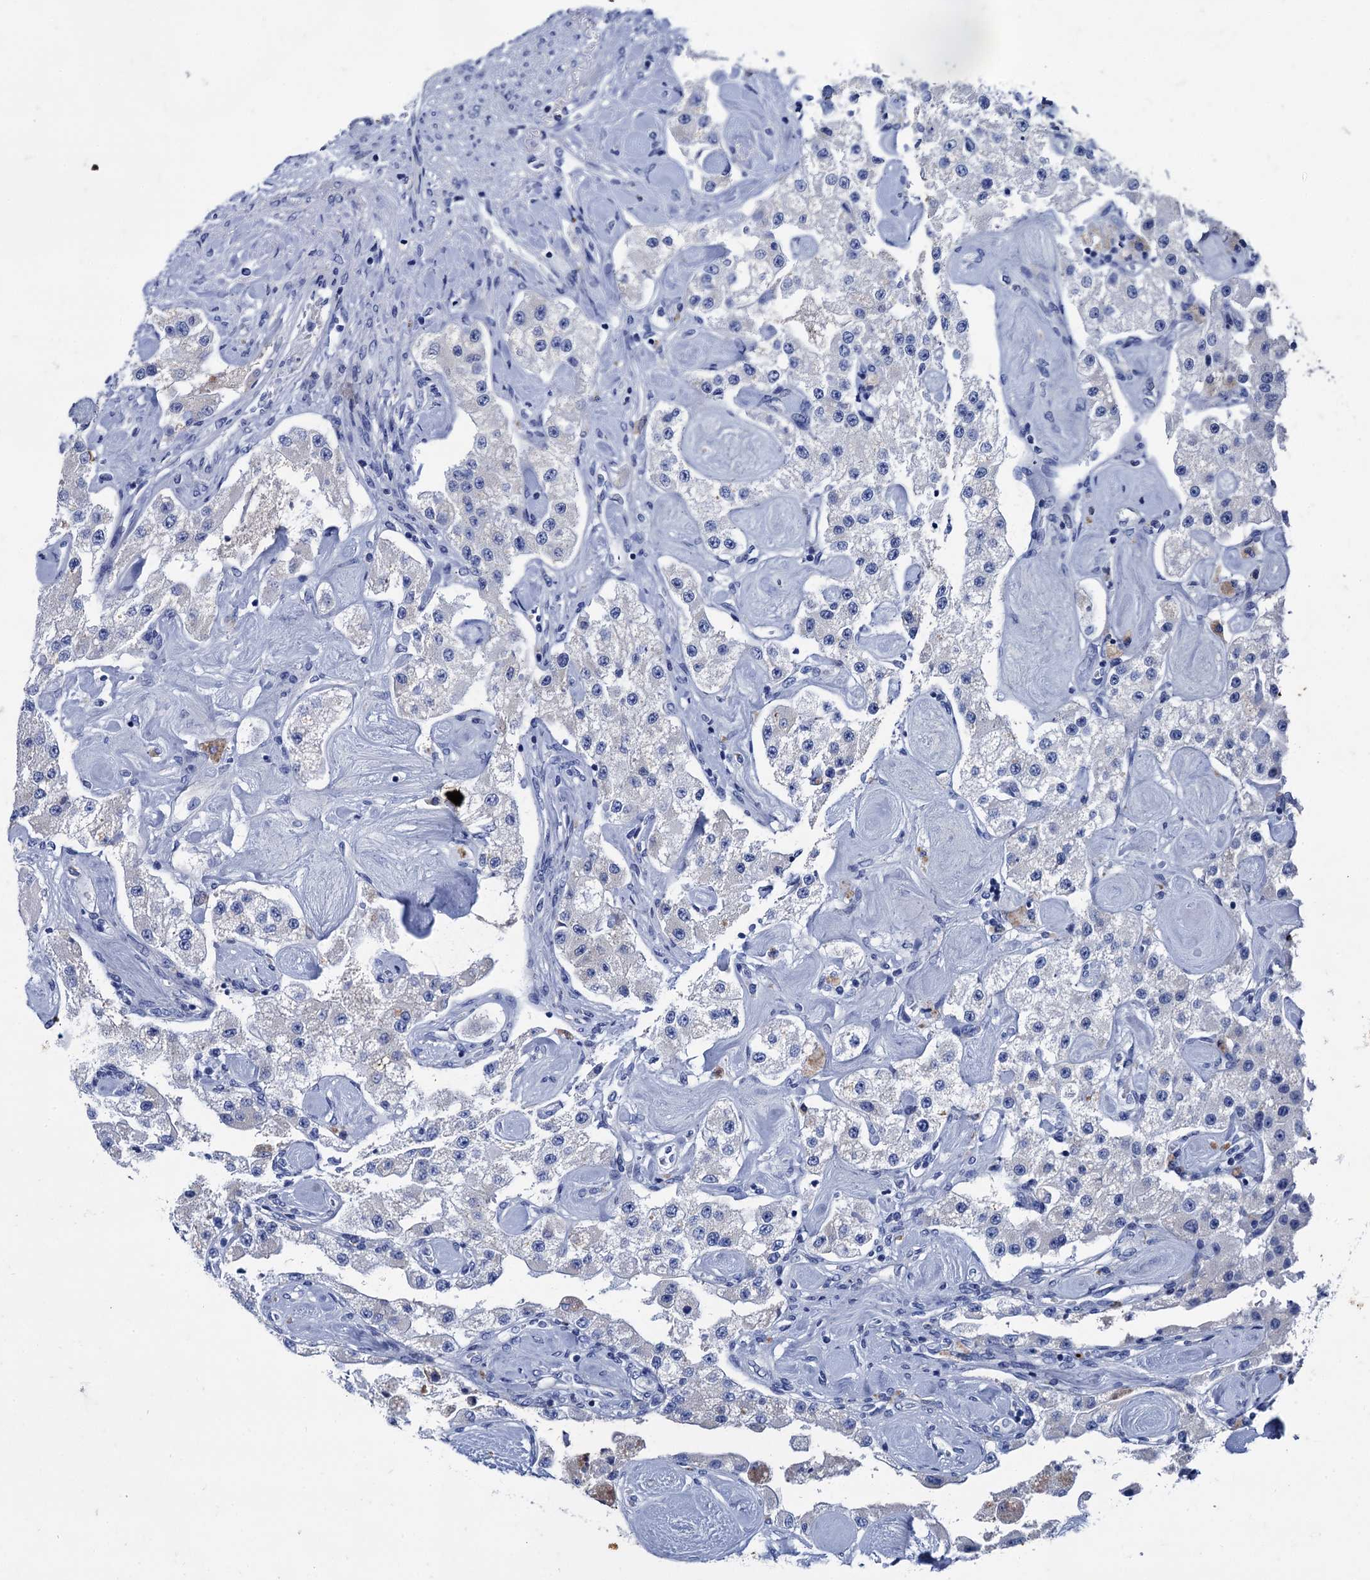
{"staining": {"intensity": "negative", "quantity": "none", "location": "none"}, "tissue": "carcinoid", "cell_type": "Tumor cells", "image_type": "cancer", "snomed": [{"axis": "morphology", "description": "Carcinoid, malignant, NOS"}, {"axis": "topography", "description": "Pancreas"}], "caption": "Tumor cells show no significant protein expression in carcinoid.", "gene": "TMEM72", "patient": {"sex": "male", "age": 41}}